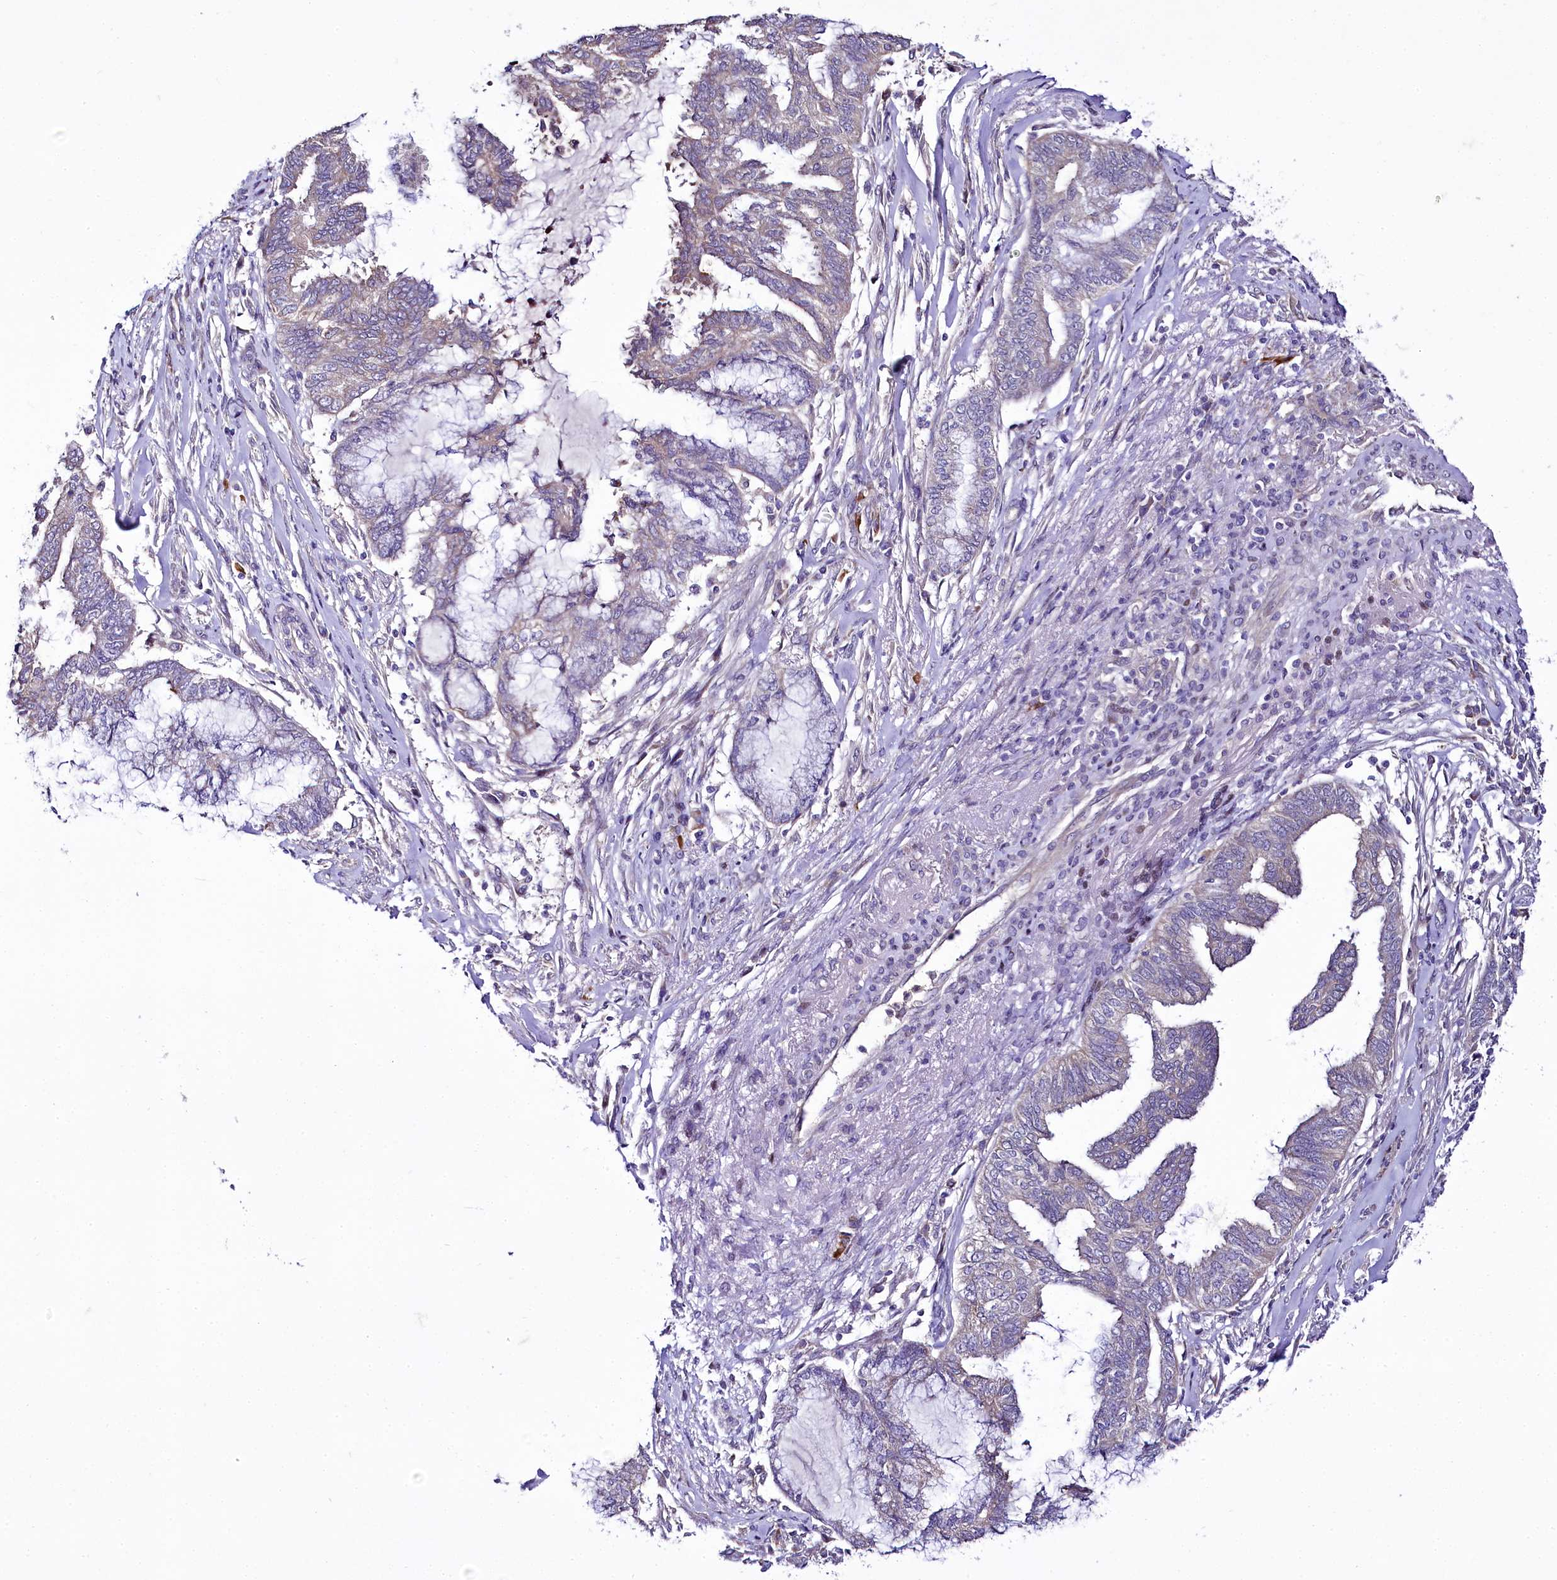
{"staining": {"intensity": "weak", "quantity": "<25%", "location": "cytoplasmic/membranous"}, "tissue": "endometrial cancer", "cell_type": "Tumor cells", "image_type": "cancer", "snomed": [{"axis": "morphology", "description": "Adenocarcinoma, NOS"}, {"axis": "topography", "description": "Endometrium"}], "caption": "Histopathology image shows no significant protein positivity in tumor cells of endometrial adenocarcinoma.", "gene": "ZC3H12C", "patient": {"sex": "female", "age": 86}}